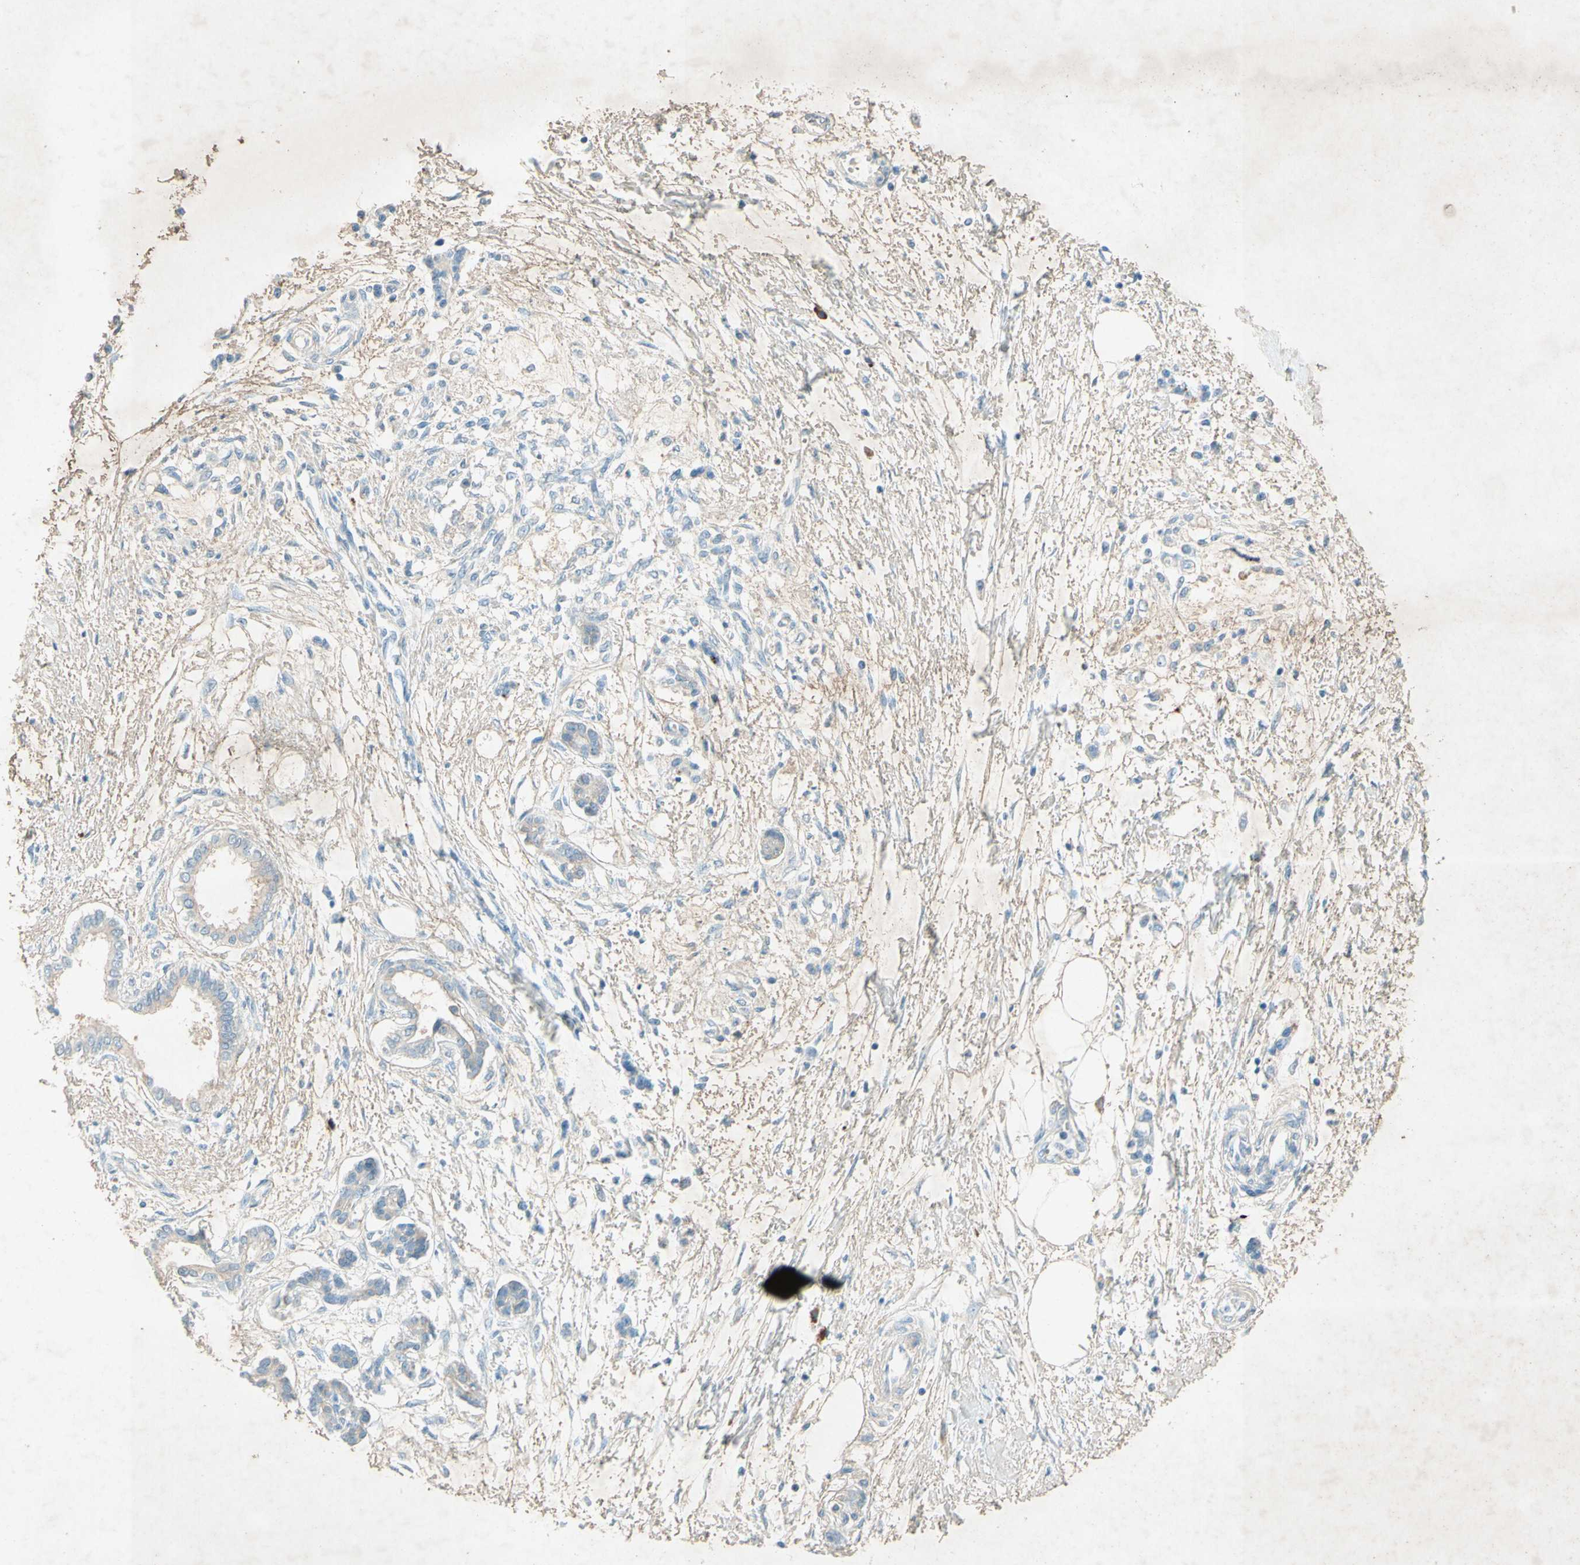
{"staining": {"intensity": "weak", "quantity": "25%-75%", "location": "cytoplasmic/membranous"}, "tissue": "pancreatic cancer", "cell_type": "Tumor cells", "image_type": "cancer", "snomed": [{"axis": "morphology", "description": "Adenocarcinoma, NOS"}, {"axis": "topography", "description": "Pancreas"}], "caption": "DAB immunohistochemical staining of pancreatic cancer (adenocarcinoma) exhibits weak cytoplasmic/membranous protein expression in approximately 25%-75% of tumor cells.", "gene": "IL2", "patient": {"sex": "male", "age": 56}}